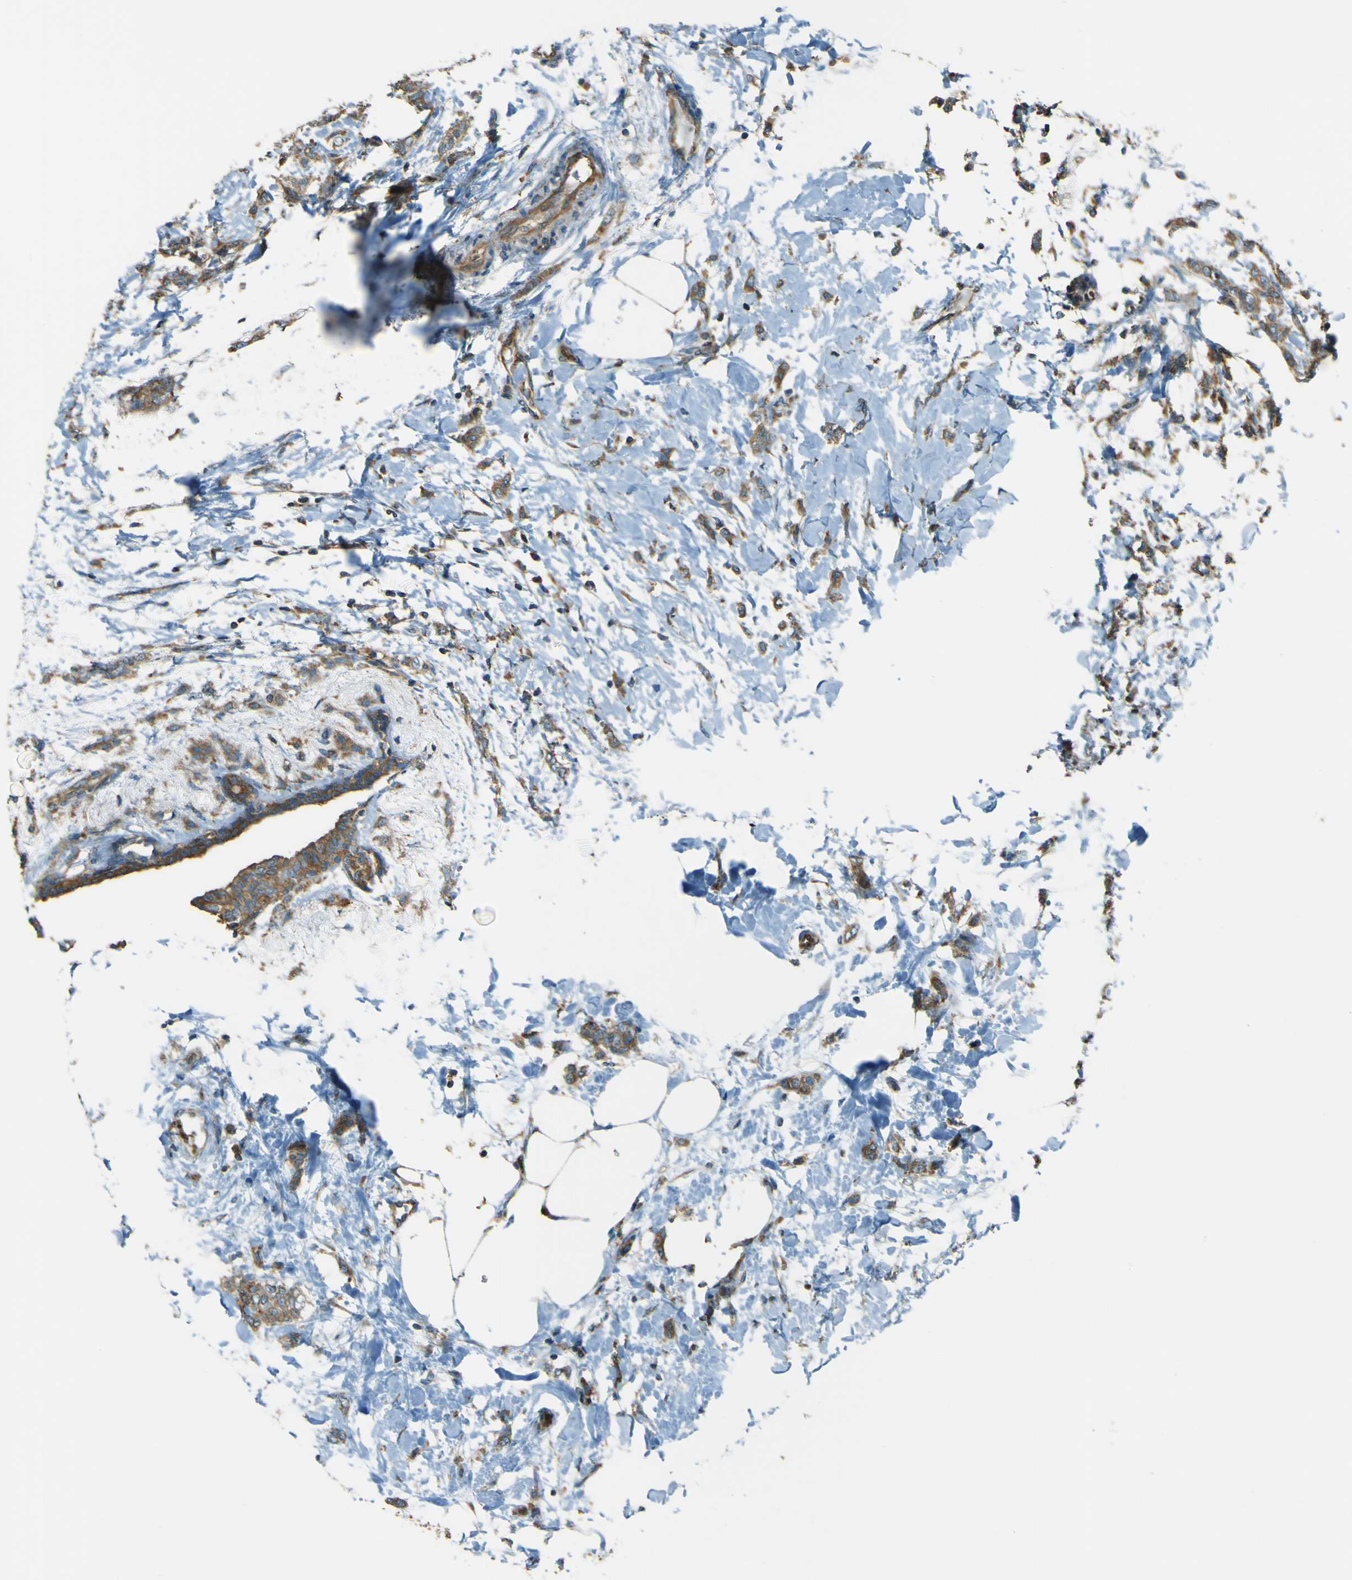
{"staining": {"intensity": "moderate", "quantity": ">75%", "location": "cytoplasmic/membranous"}, "tissue": "breast cancer", "cell_type": "Tumor cells", "image_type": "cancer", "snomed": [{"axis": "morphology", "description": "Lobular carcinoma, in situ"}, {"axis": "morphology", "description": "Lobular carcinoma"}, {"axis": "topography", "description": "Breast"}], "caption": "Breast lobular carcinoma stained with DAB (3,3'-diaminobenzidine) immunohistochemistry (IHC) shows medium levels of moderate cytoplasmic/membranous expression in approximately >75% of tumor cells.", "gene": "DNAJC5", "patient": {"sex": "female", "age": 41}}